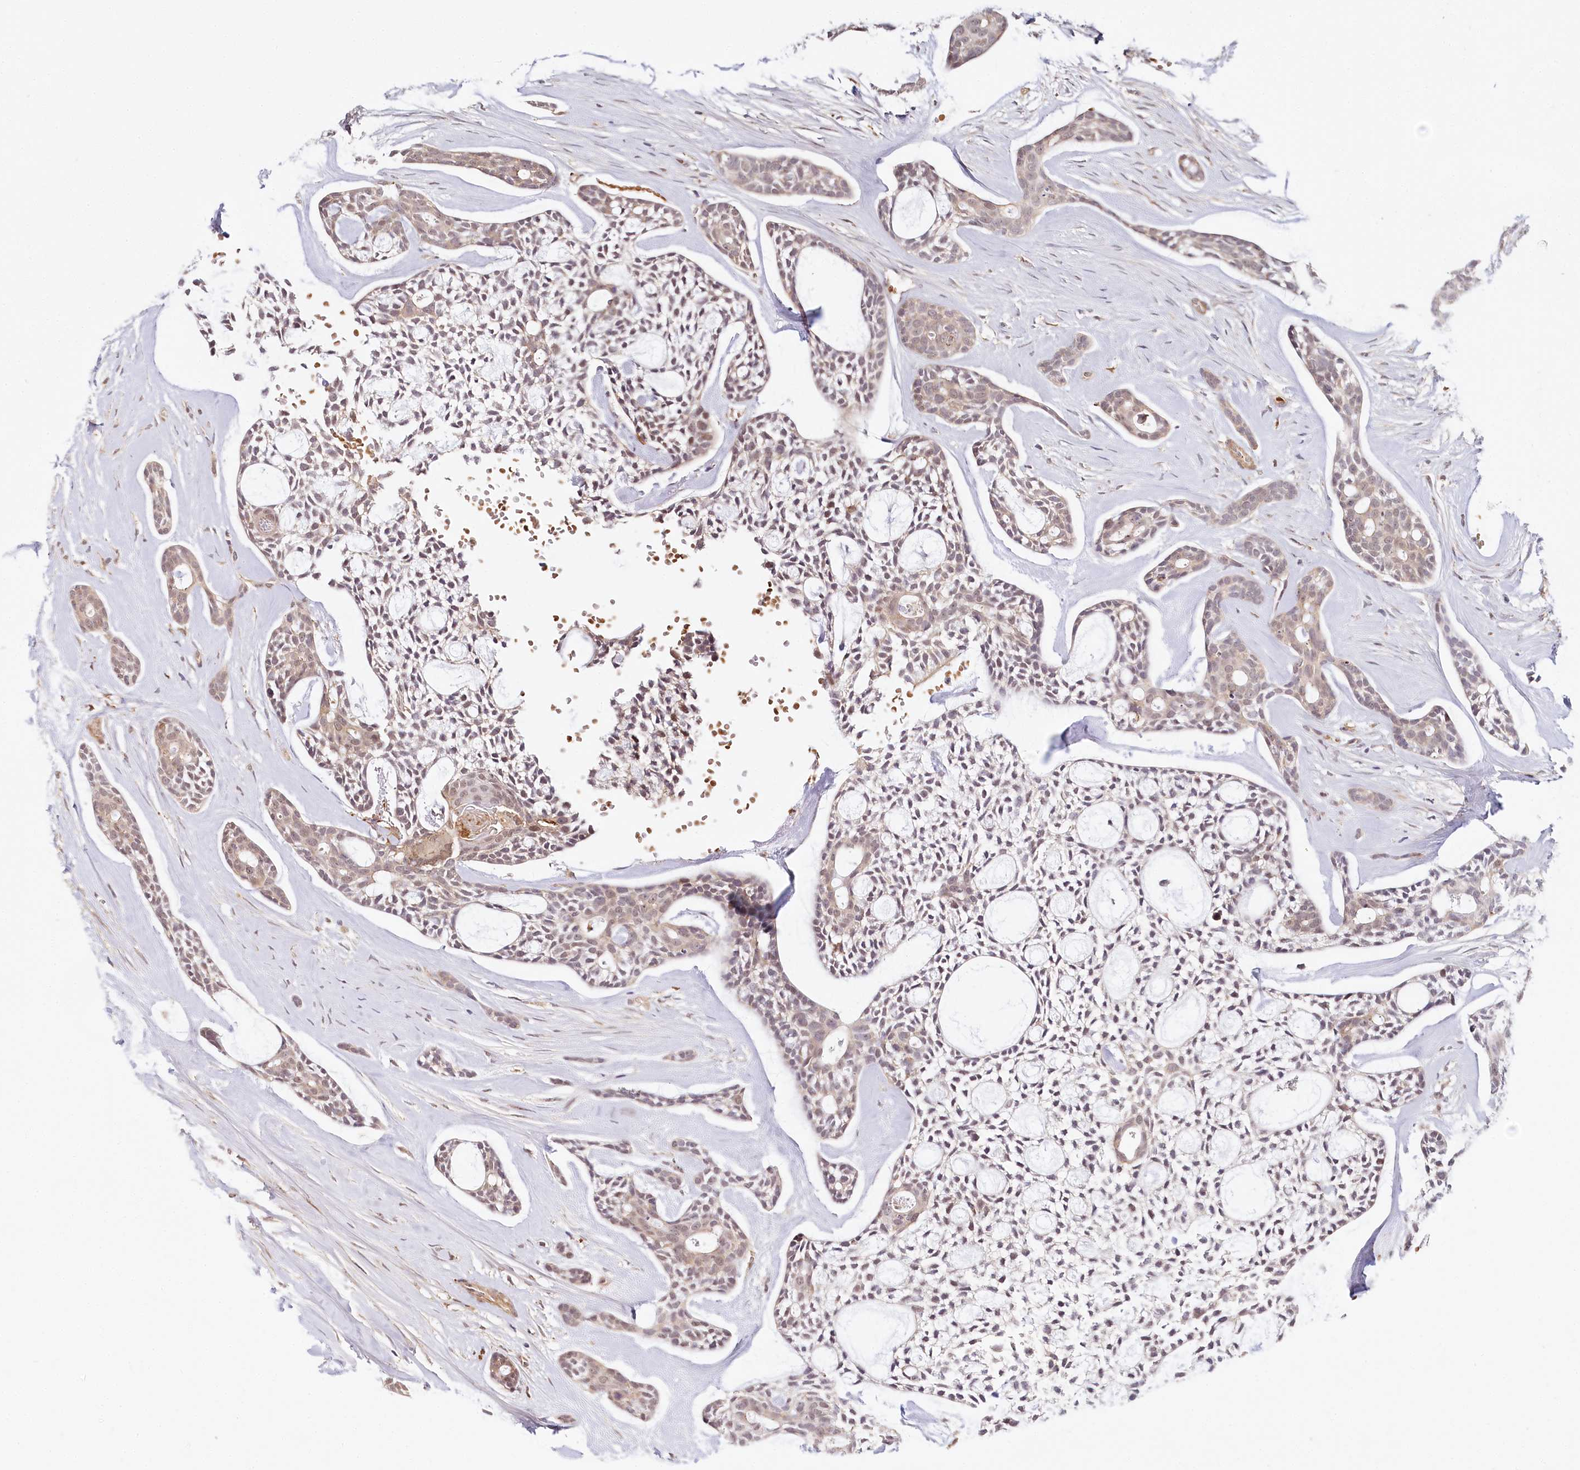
{"staining": {"intensity": "weak", "quantity": "<25%", "location": "cytoplasmic/membranous"}, "tissue": "head and neck cancer", "cell_type": "Tumor cells", "image_type": "cancer", "snomed": [{"axis": "morphology", "description": "Adenocarcinoma, NOS"}, {"axis": "topography", "description": "Subcutis"}, {"axis": "topography", "description": "Head-Neck"}], "caption": "There is no significant positivity in tumor cells of head and neck cancer (adenocarcinoma).", "gene": "TUBGCP2", "patient": {"sex": "female", "age": 73}}